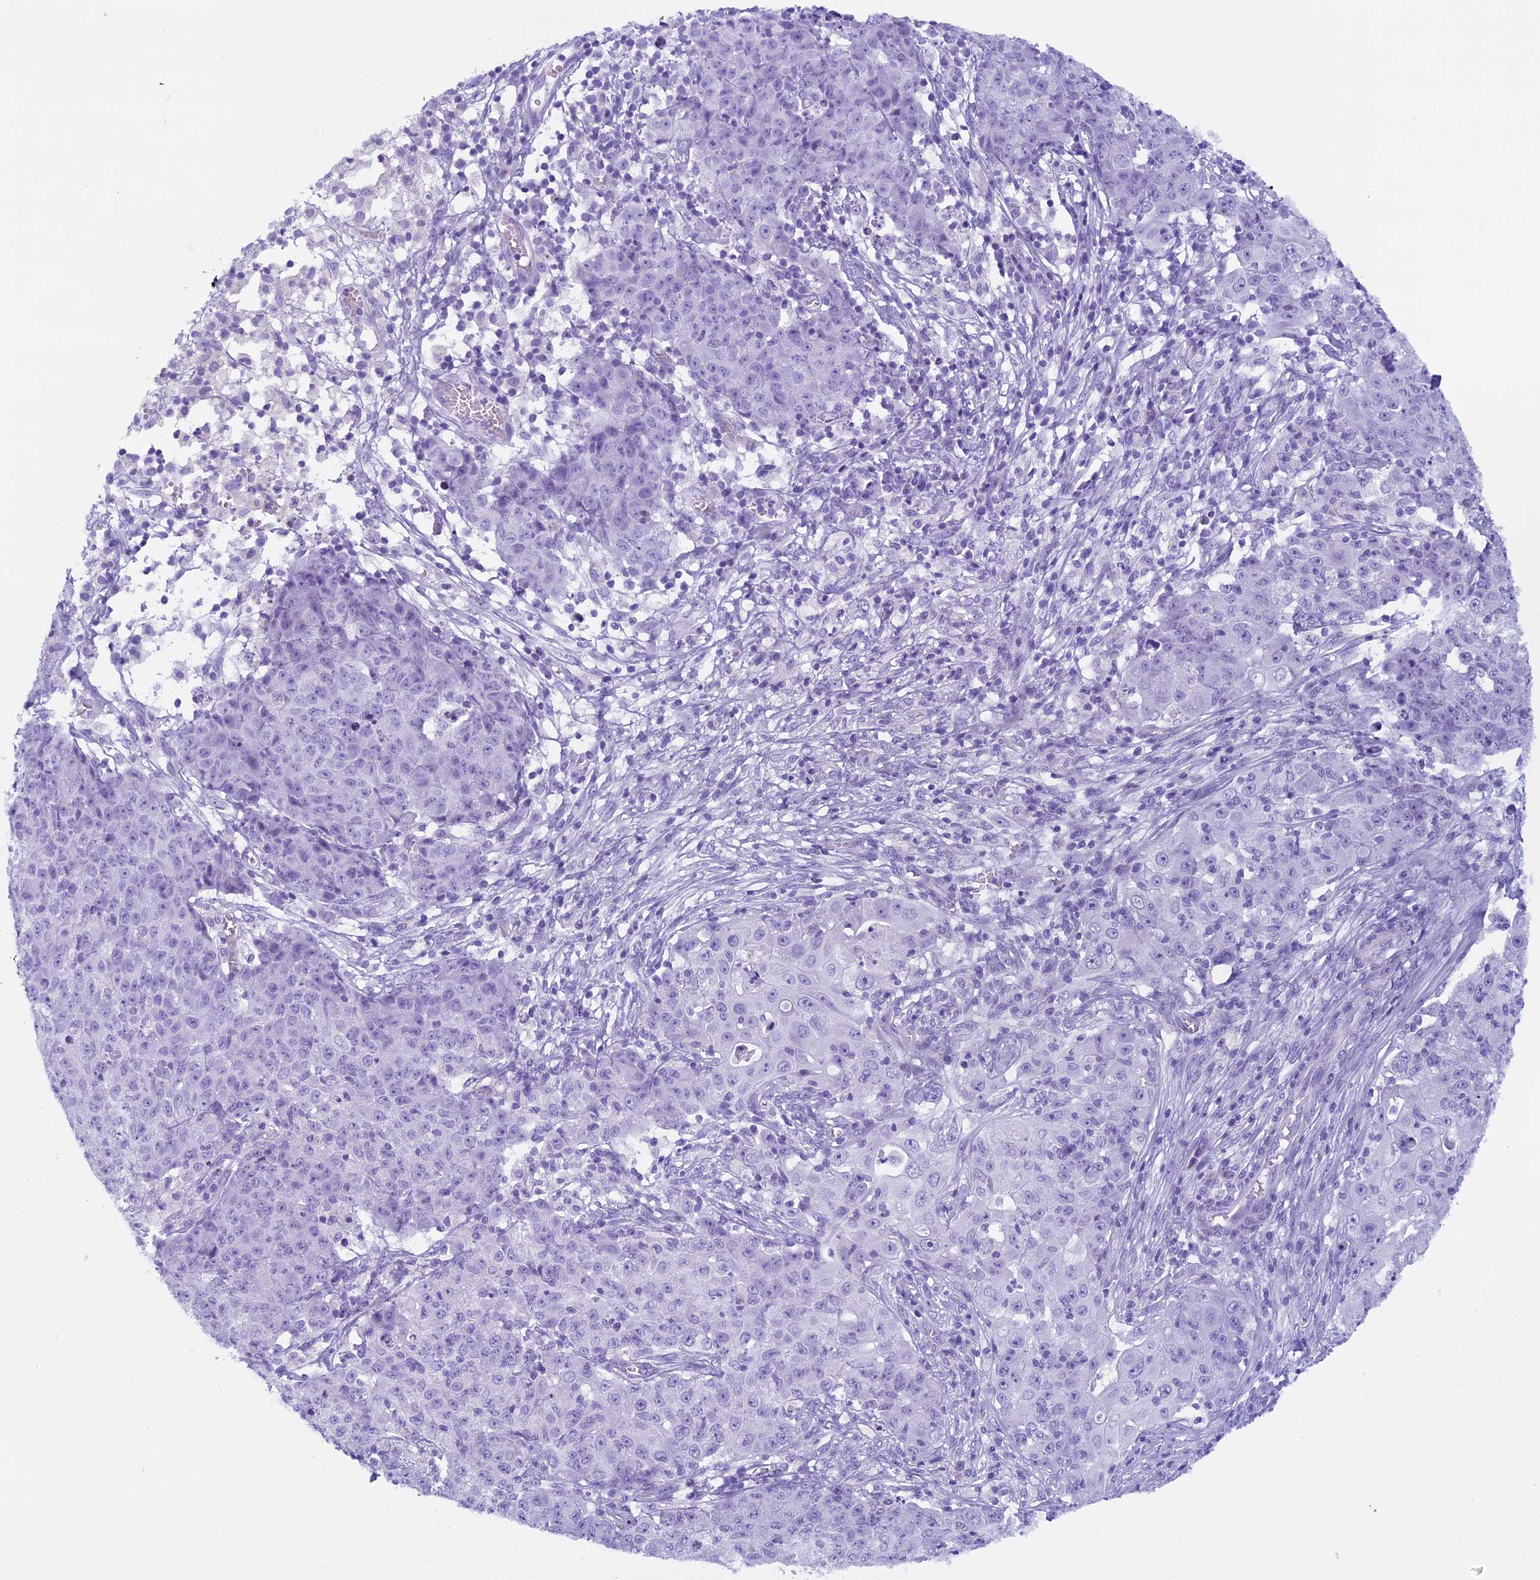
{"staining": {"intensity": "negative", "quantity": "none", "location": "none"}, "tissue": "ovarian cancer", "cell_type": "Tumor cells", "image_type": "cancer", "snomed": [{"axis": "morphology", "description": "Carcinoma, endometroid"}, {"axis": "topography", "description": "Ovary"}], "caption": "An immunohistochemistry (IHC) image of ovarian cancer is shown. There is no staining in tumor cells of ovarian cancer. (Immunohistochemistry, brightfield microscopy, high magnification).", "gene": "ZNF563", "patient": {"sex": "female", "age": 42}}